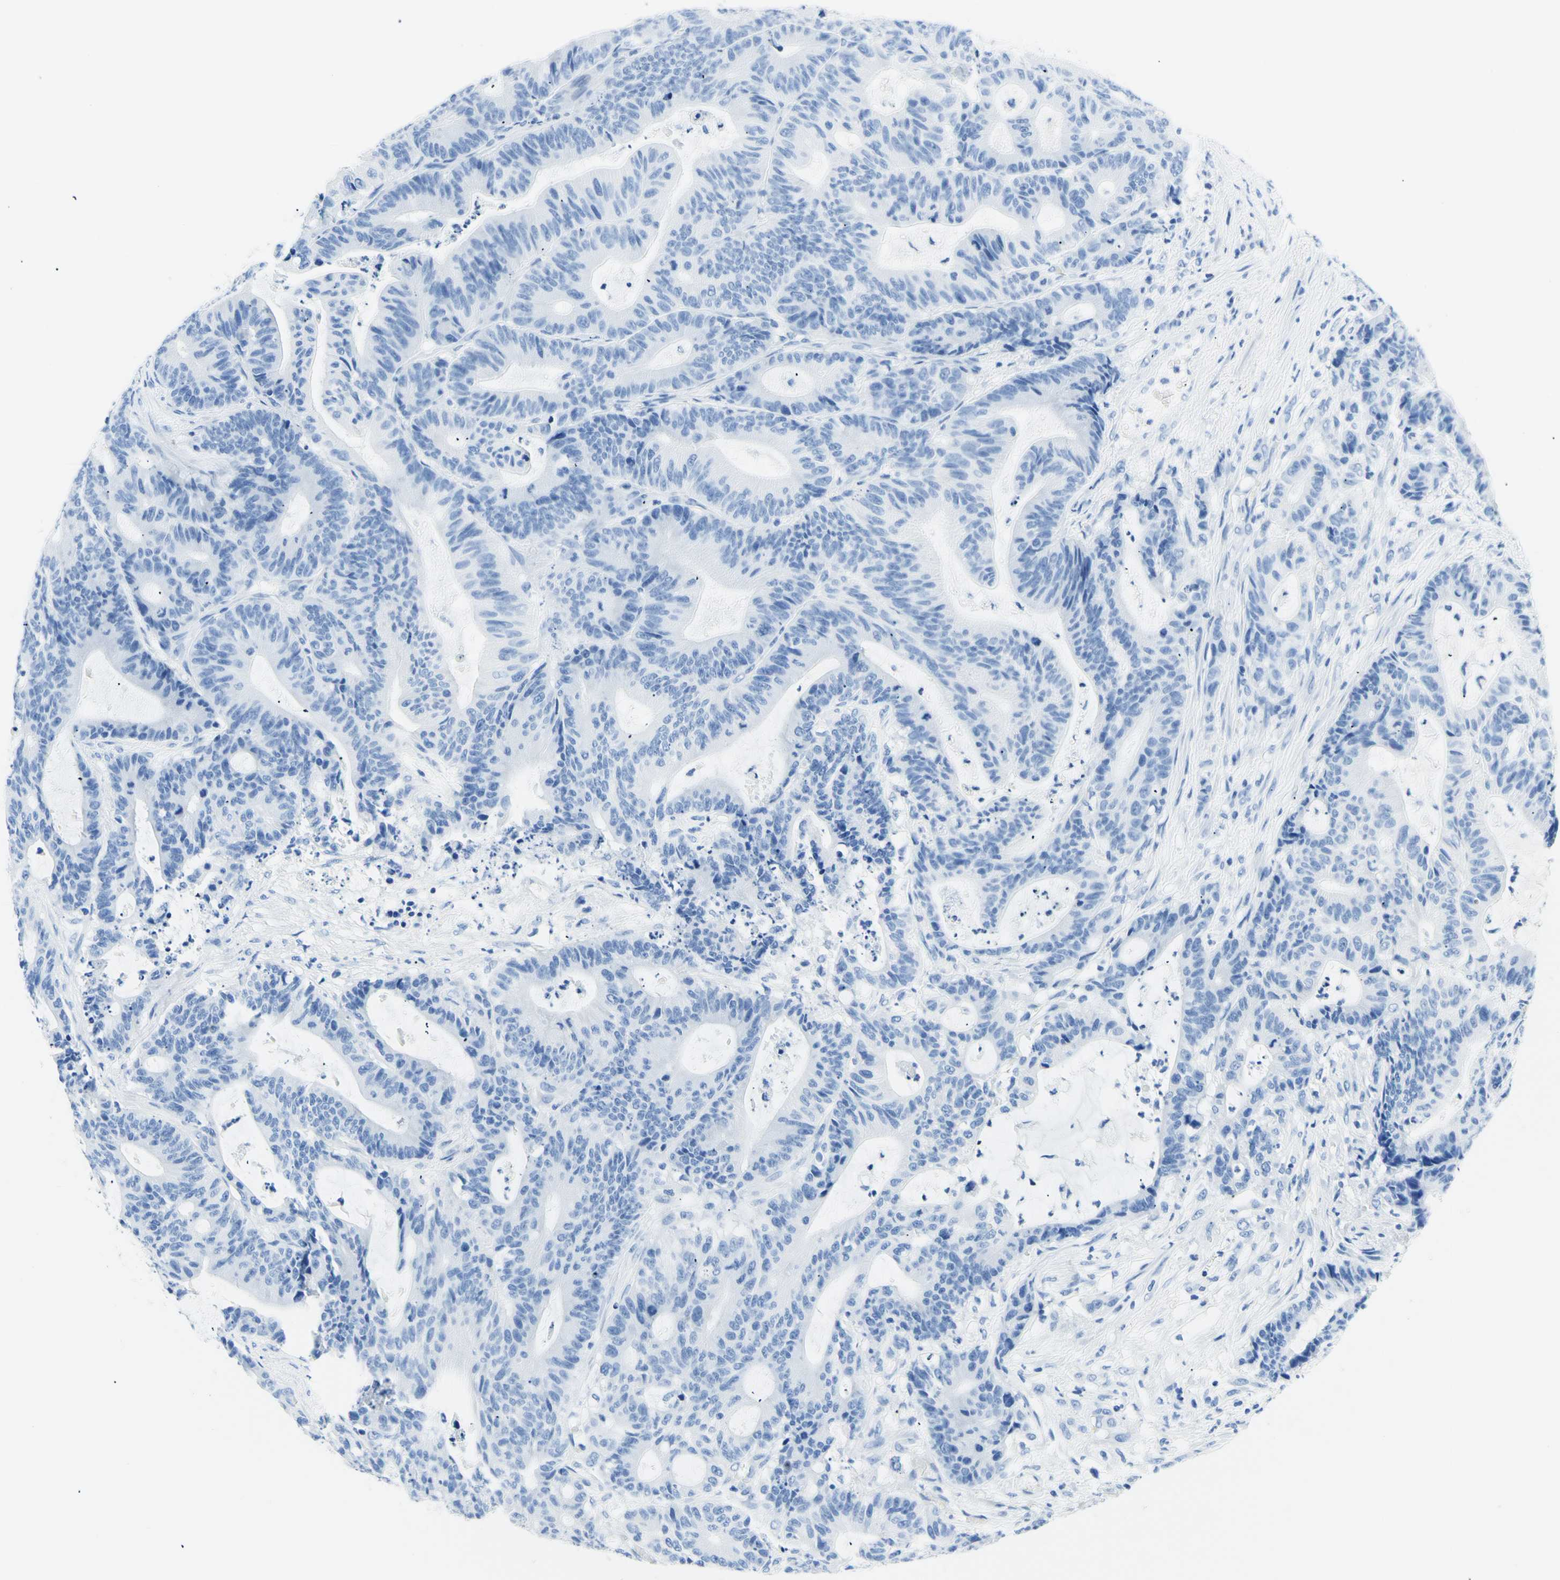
{"staining": {"intensity": "negative", "quantity": "none", "location": "none"}, "tissue": "colorectal cancer", "cell_type": "Tumor cells", "image_type": "cancer", "snomed": [{"axis": "morphology", "description": "Adenocarcinoma, NOS"}, {"axis": "topography", "description": "Colon"}], "caption": "DAB (3,3'-diaminobenzidine) immunohistochemical staining of colorectal adenocarcinoma displays no significant expression in tumor cells.", "gene": "MYH2", "patient": {"sex": "female", "age": 84}}